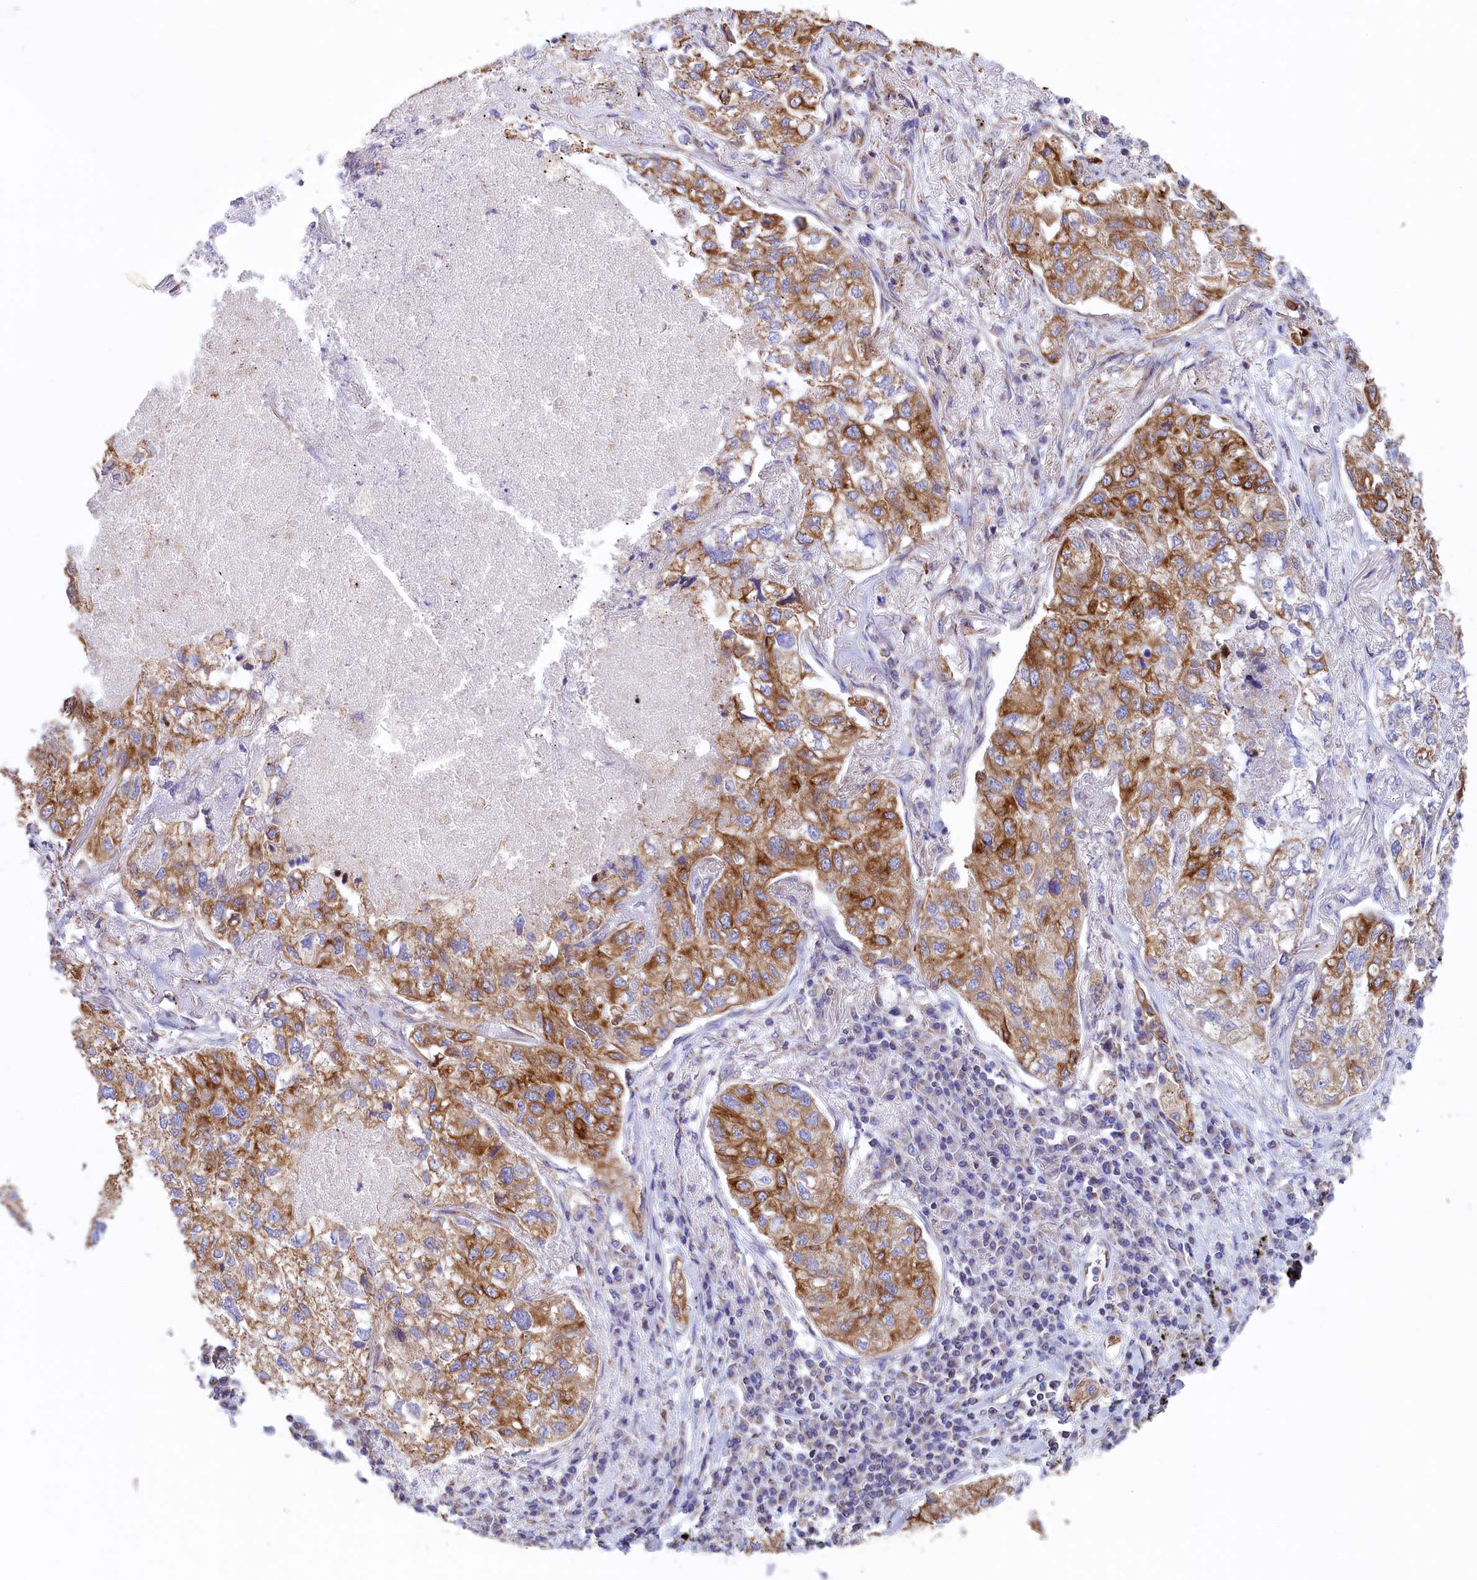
{"staining": {"intensity": "moderate", "quantity": ">75%", "location": "cytoplasmic/membranous"}, "tissue": "lung cancer", "cell_type": "Tumor cells", "image_type": "cancer", "snomed": [{"axis": "morphology", "description": "Adenocarcinoma, NOS"}, {"axis": "topography", "description": "Lung"}], "caption": "This is an image of IHC staining of lung cancer, which shows moderate expression in the cytoplasmic/membranous of tumor cells.", "gene": "GATB", "patient": {"sex": "male", "age": 65}}